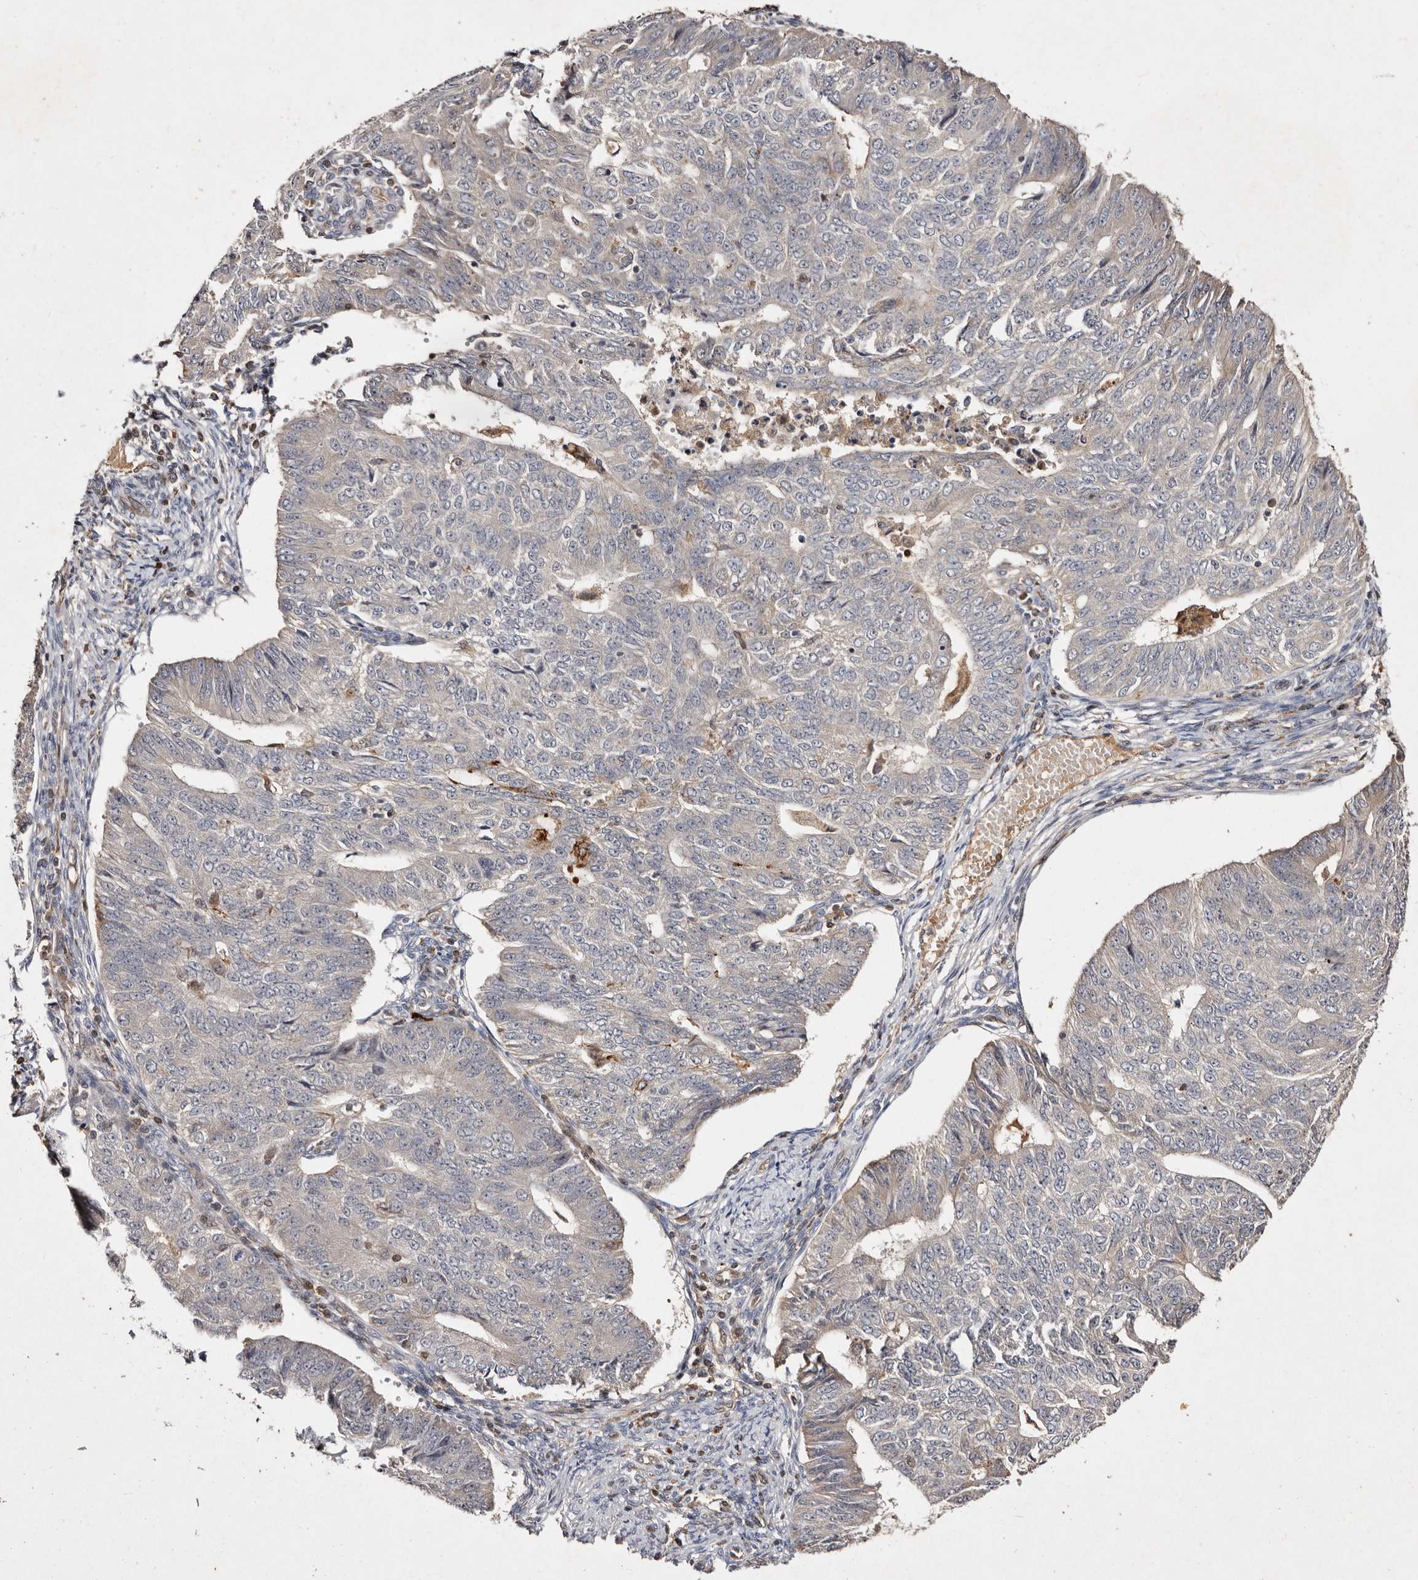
{"staining": {"intensity": "weak", "quantity": "<25%", "location": "cytoplasmic/membranous"}, "tissue": "endometrial cancer", "cell_type": "Tumor cells", "image_type": "cancer", "snomed": [{"axis": "morphology", "description": "Adenocarcinoma, NOS"}, {"axis": "topography", "description": "Endometrium"}], "caption": "DAB immunohistochemical staining of adenocarcinoma (endometrial) displays no significant staining in tumor cells.", "gene": "GIMAP4", "patient": {"sex": "female", "age": 32}}